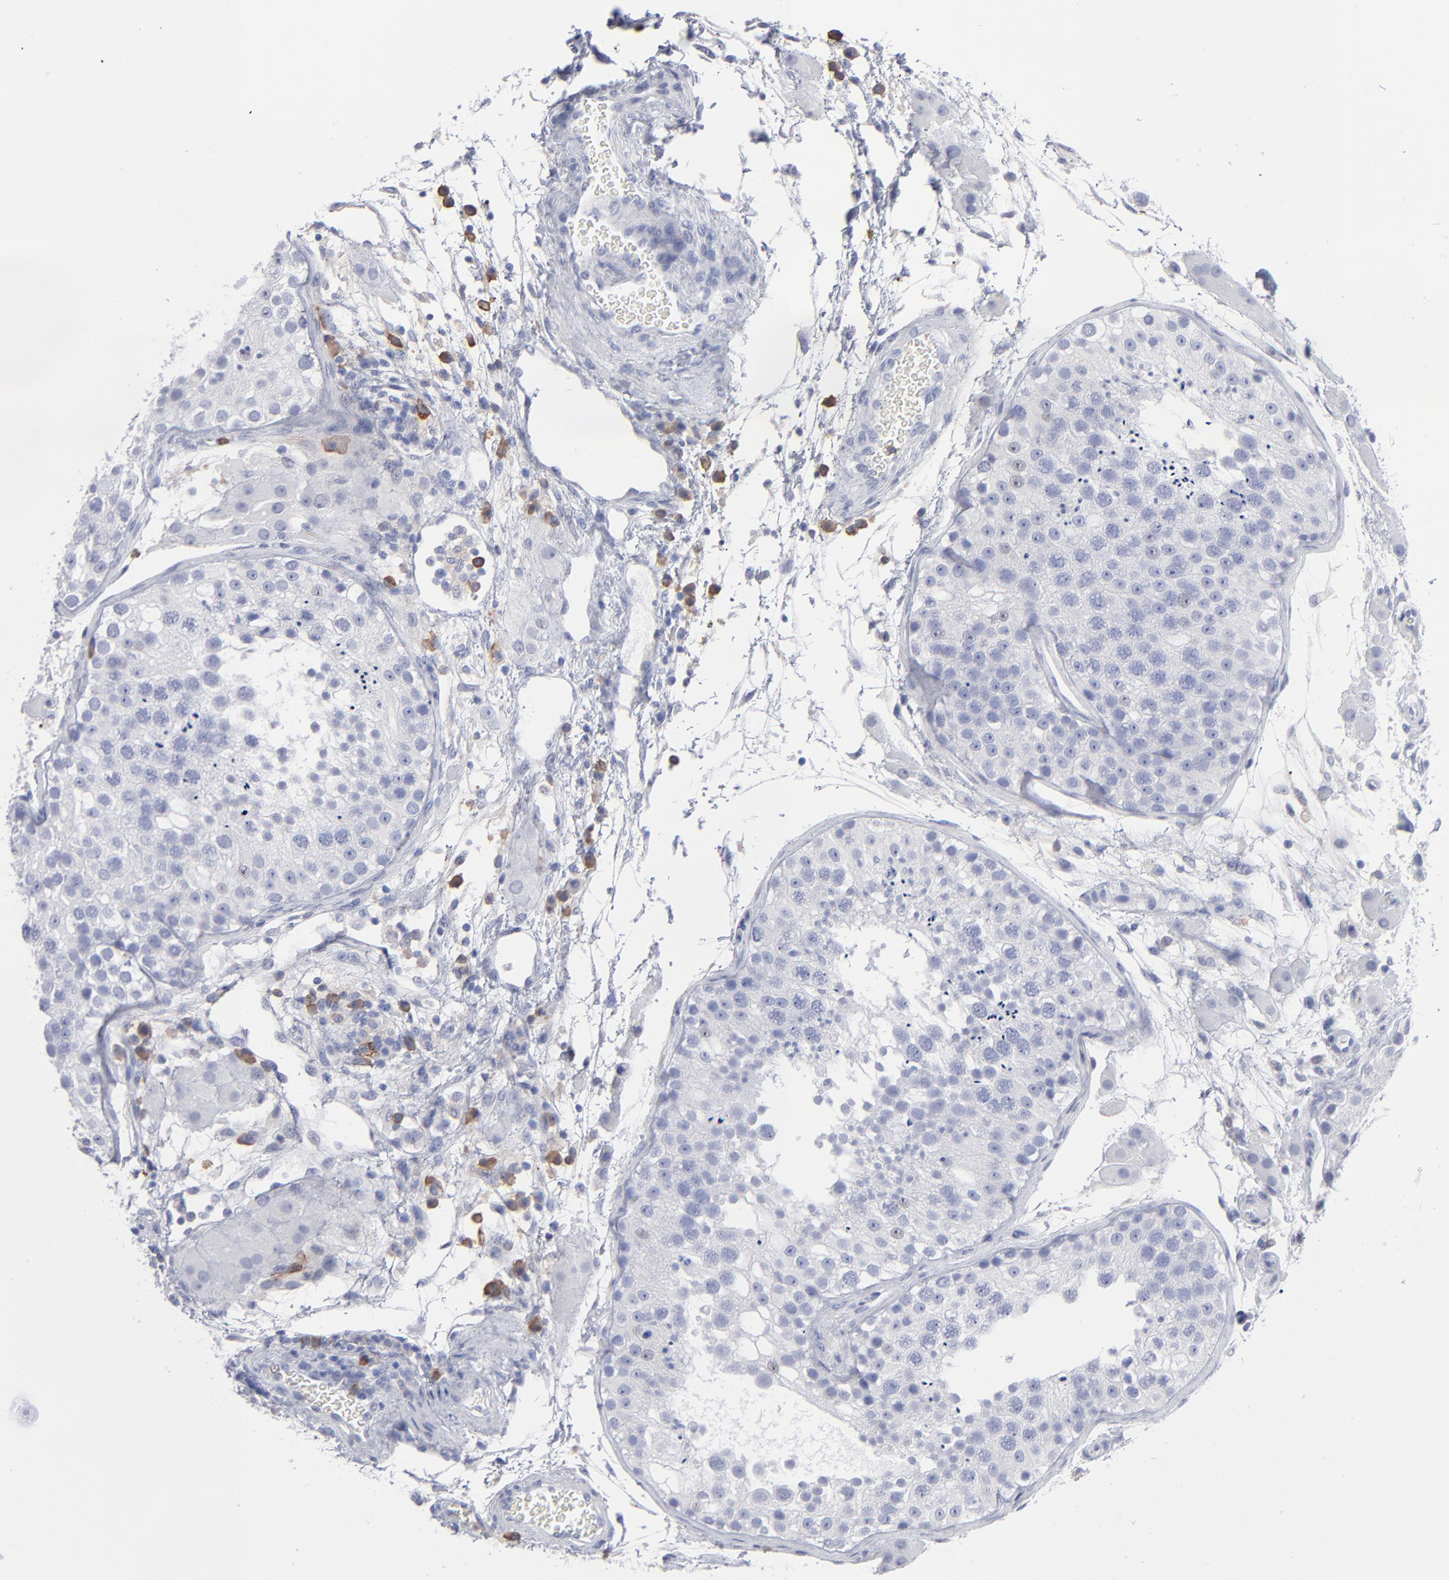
{"staining": {"intensity": "negative", "quantity": "none", "location": "none"}, "tissue": "testis", "cell_type": "Cells in seminiferous ducts", "image_type": "normal", "snomed": [{"axis": "morphology", "description": "Normal tissue, NOS"}, {"axis": "topography", "description": "Testis"}], "caption": "A histopathology image of testis stained for a protein exhibits no brown staining in cells in seminiferous ducts.", "gene": "LAT2", "patient": {"sex": "male", "age": 26}}